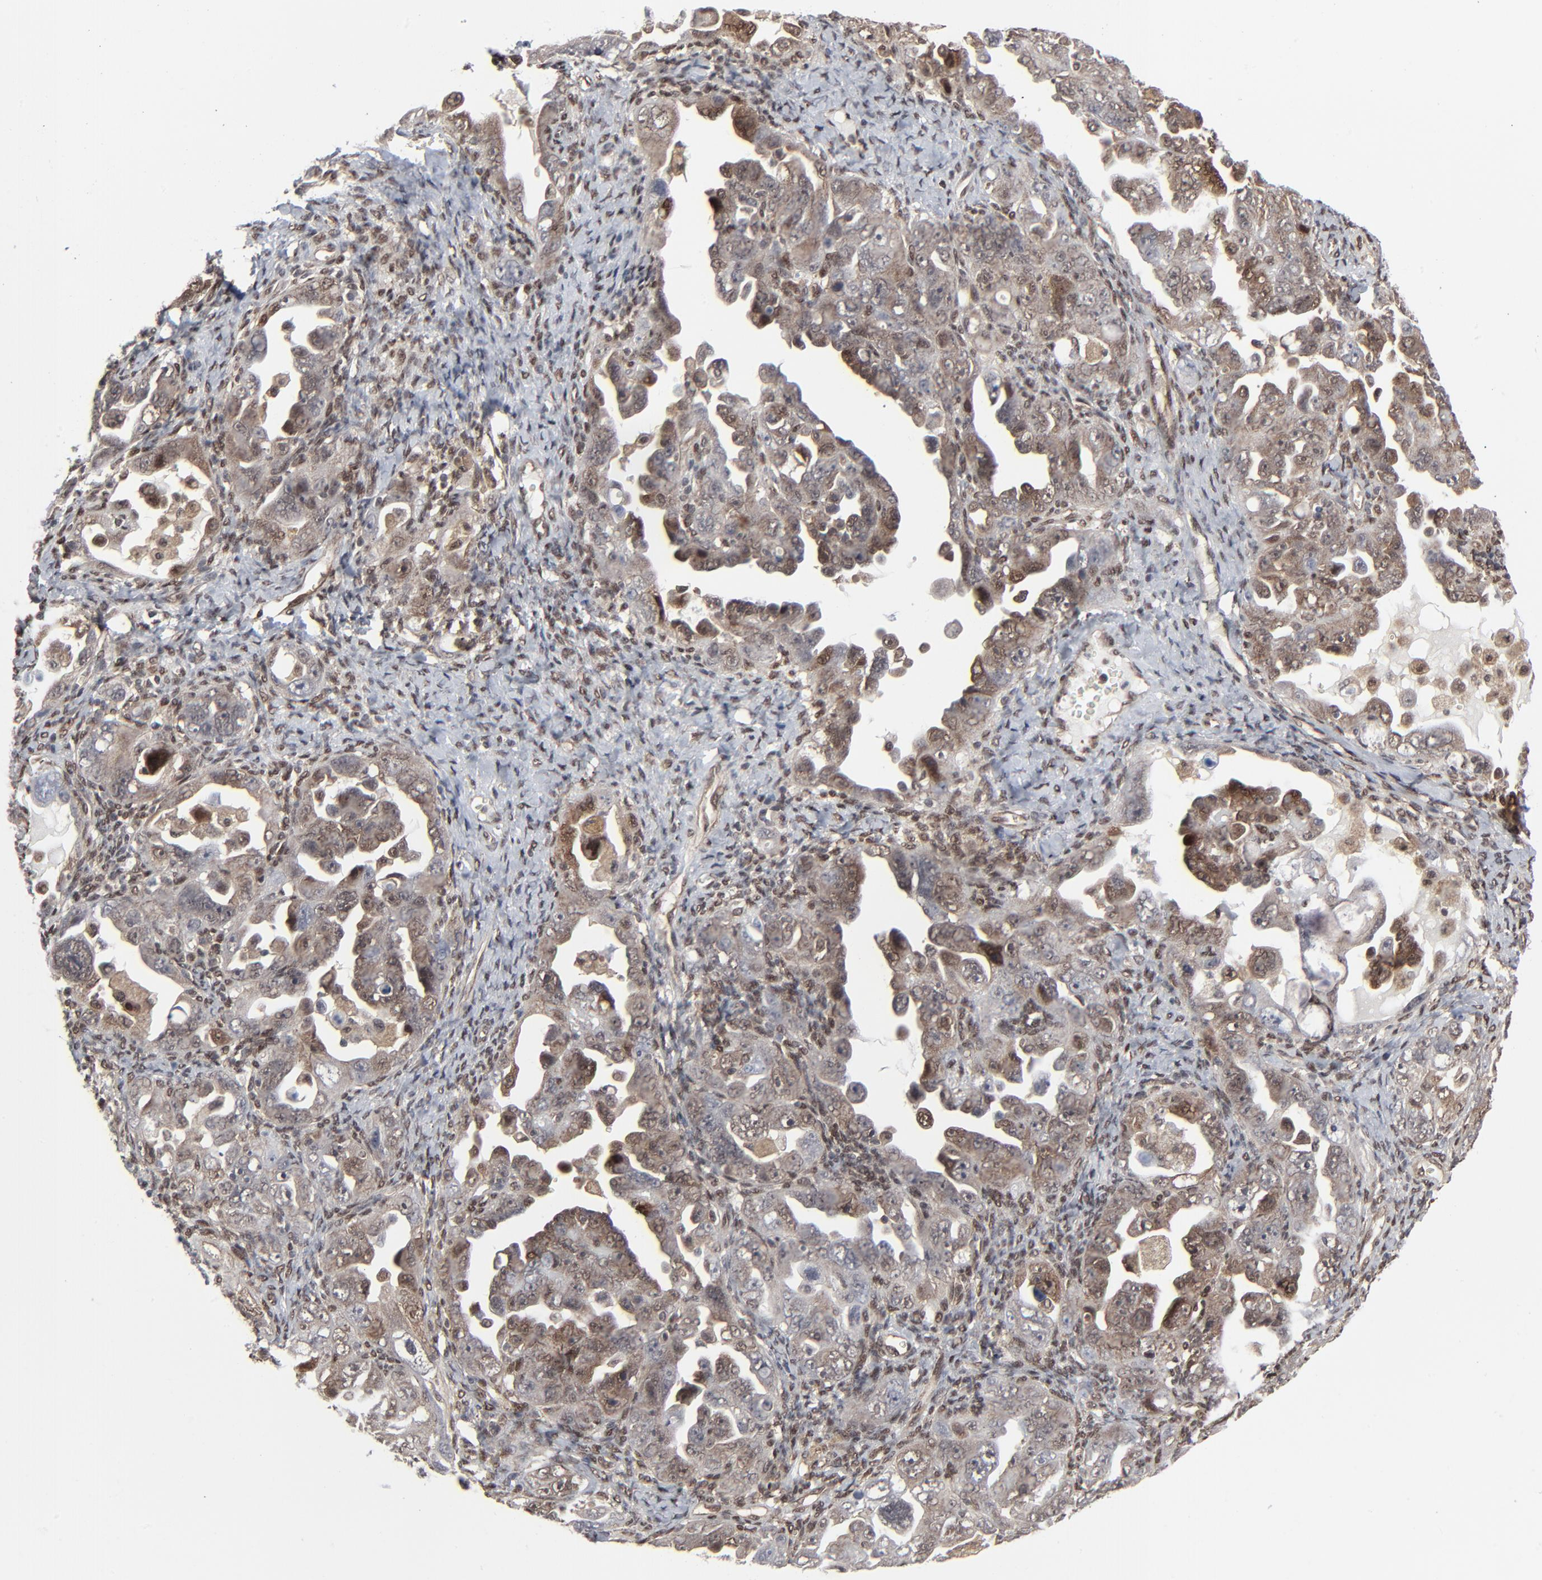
{"staining": {"intensity": "weak", "quantity": "25%-75%", "location": "cytoplasmic/membranous,nuclear"}, "tissue": "ovarian cancer", "cell_type": "Tumor cells", "image_type": "cancer", "snomed": [{"axis": "morphology", "description": "Cystadenocarcinoma, serous, NOS"}, {"axis": "topography", "description": "Ovary"}], "caption": "Serous cystadenocarcinoma (ovarian) tissue reveals weak cytoplasmic/membranous and nuclear positivity in approximately 25%-75% of tumor cells (brown staining indicates protein expression, while blue staining denotes nuclei).", "gene": "AKT1", "patient": {"sex": "female", "age": 66}}